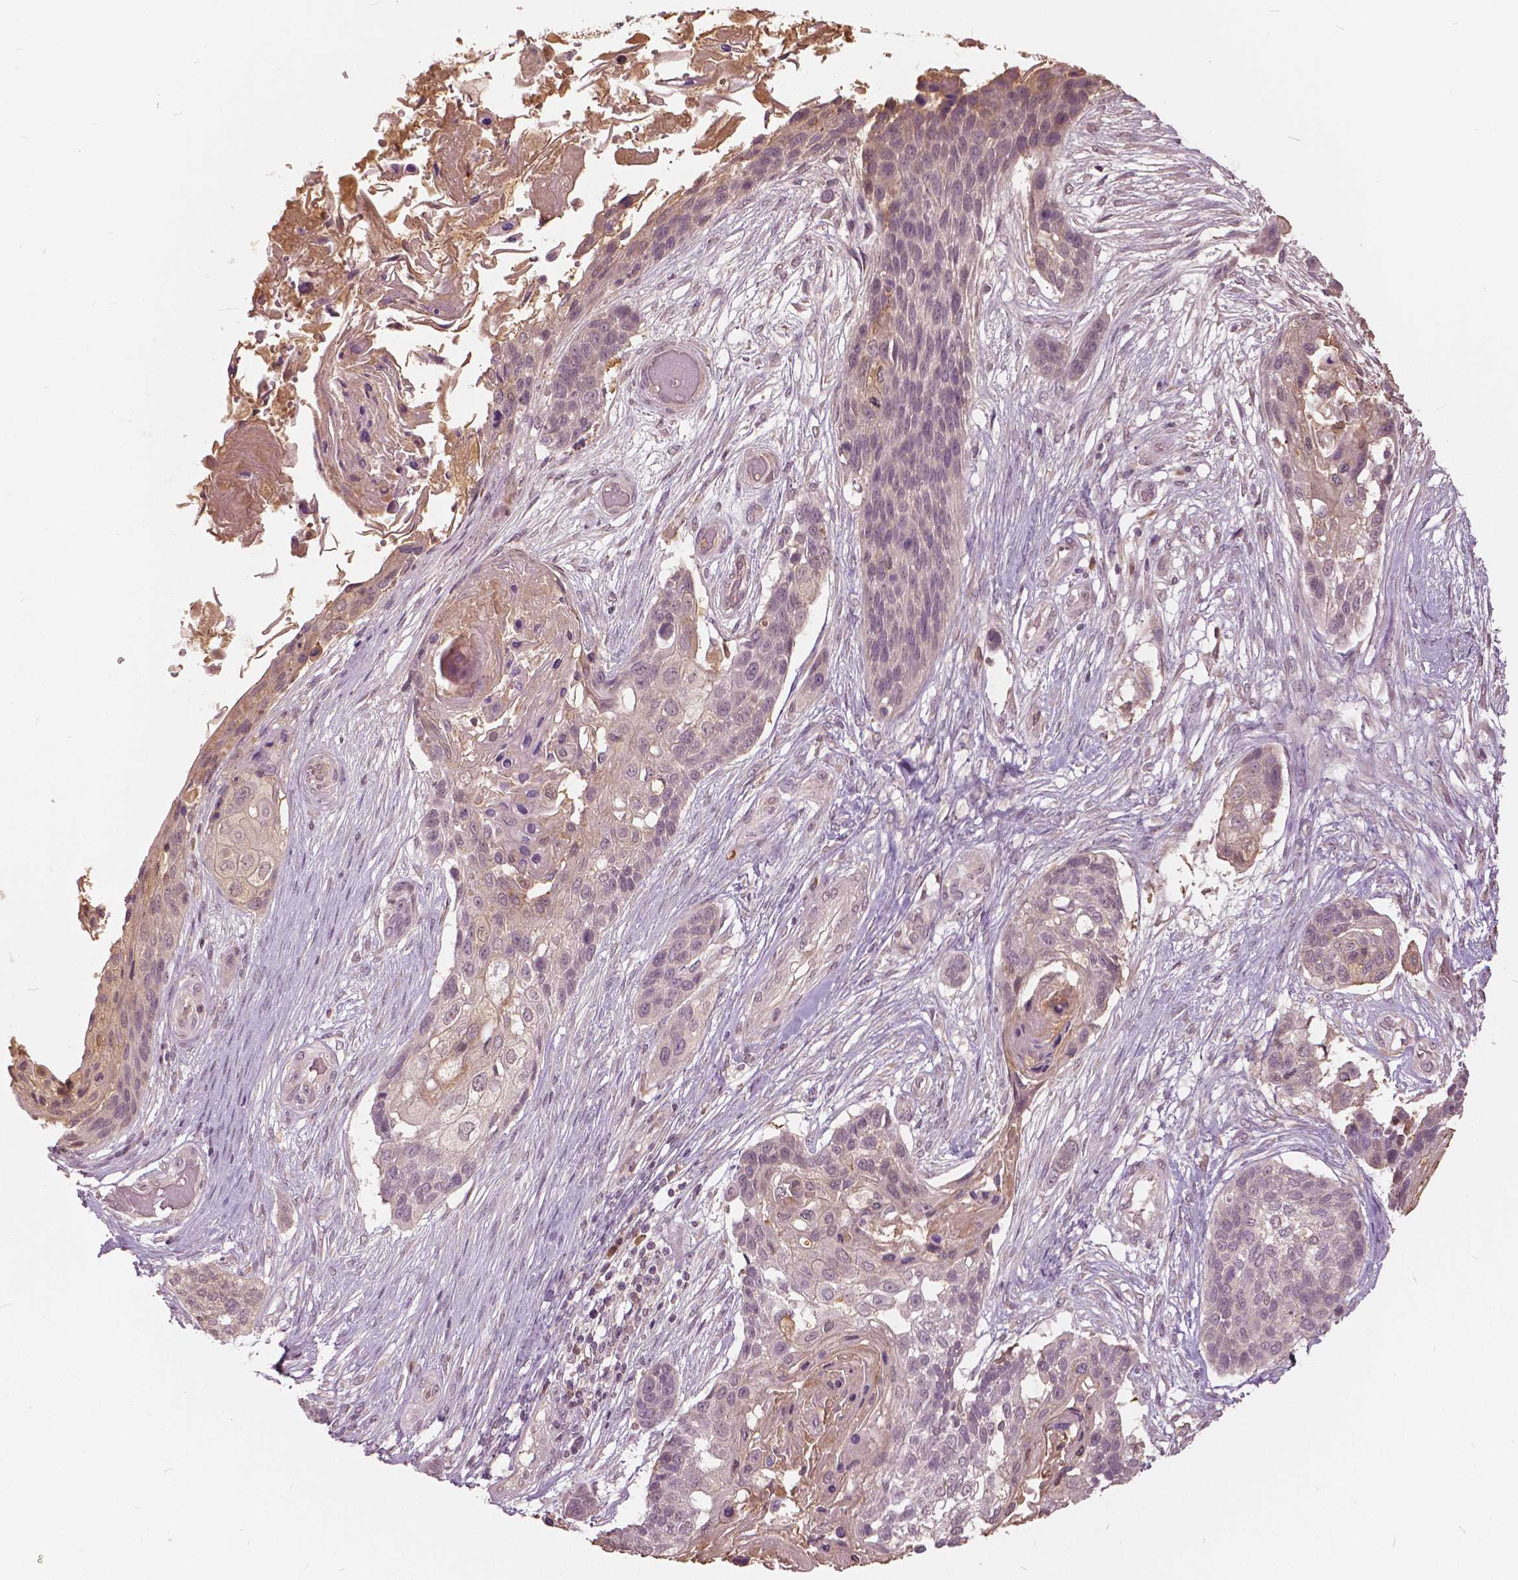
{"staining": {"intensity": "weak", "quantity": "<25%", "location": "cytoplasmic/membranous,nuclear"}, "tissue": "lung cancer", "cell_type": "Tumor cells", "image_type": "cancer", "snomed": [{"axis": "morphology", "description": "Squamous cell carcinoma, NOS"}, {"axis": "topography", "description": "Lung"}], "caption": "High power microscopy photomicrograph of an immunohistochemistry (IHC) photomicrograph of lung cancer (squamous cell carcinoma), revealing no significant positivity in tumor cells. (DAB immunohistochemistry, high magnification).", "gene": "ANGPTL4", "patient": {"sex": "male", "age": 69}}